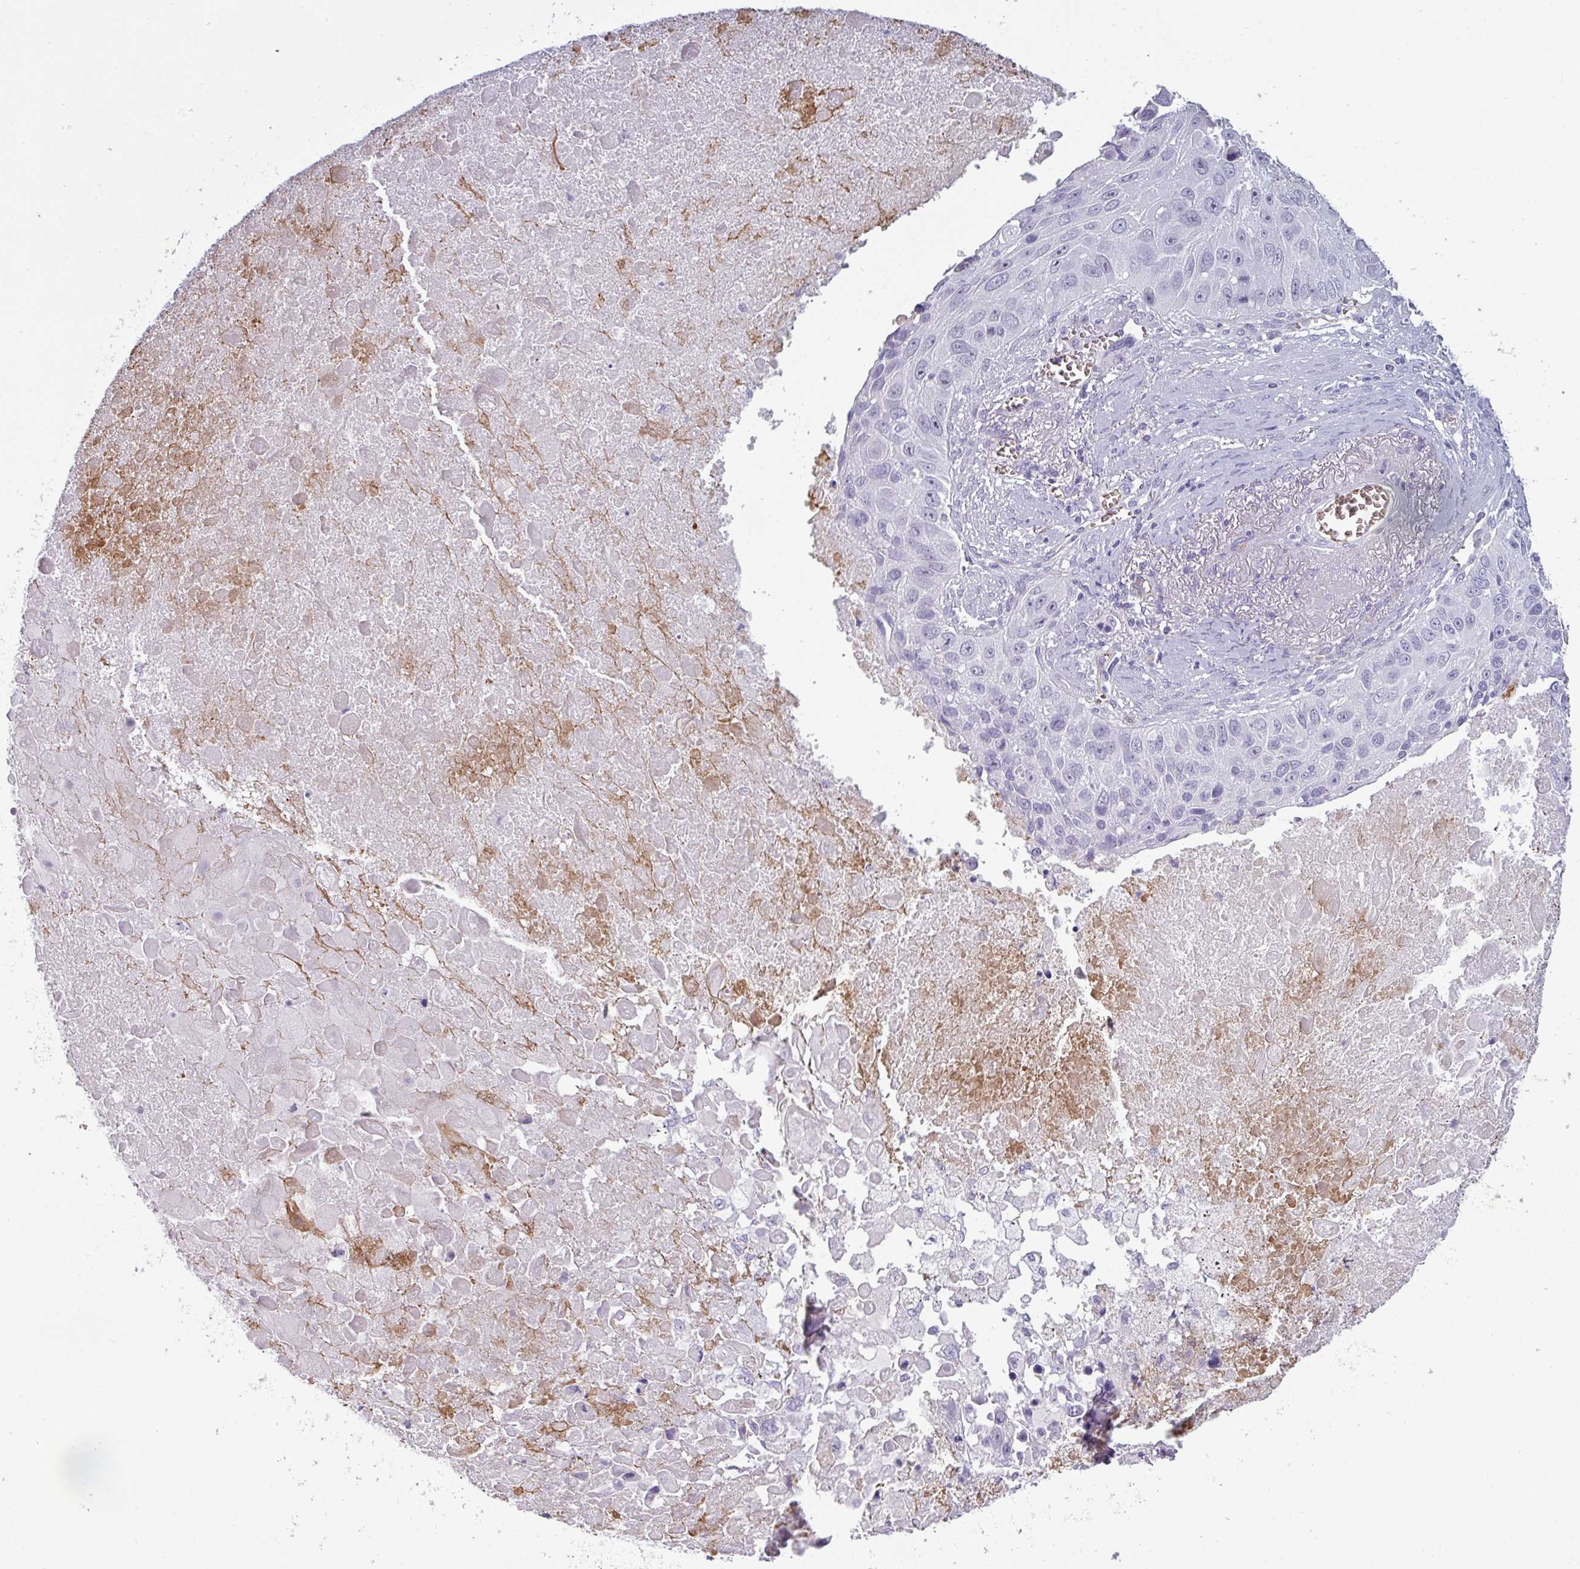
{"staining": {"intensity": "negative", "quantity": "none", "location": "none"}, "tissue": "lung cancer", "cell_type": "Tumor cells", "image_type": "cancer", "snomed": [{"axis": "morphology", "description": "Squamous cell carcinoma, NOS"}, {"axis": "topography", "description": "Lung"}], "caption": "Tumor cells are negative for protein expression in human squamous cell carcinoma (lung).", "gene": "AREL1", "patient": {"sex": "male", "age": 66}}